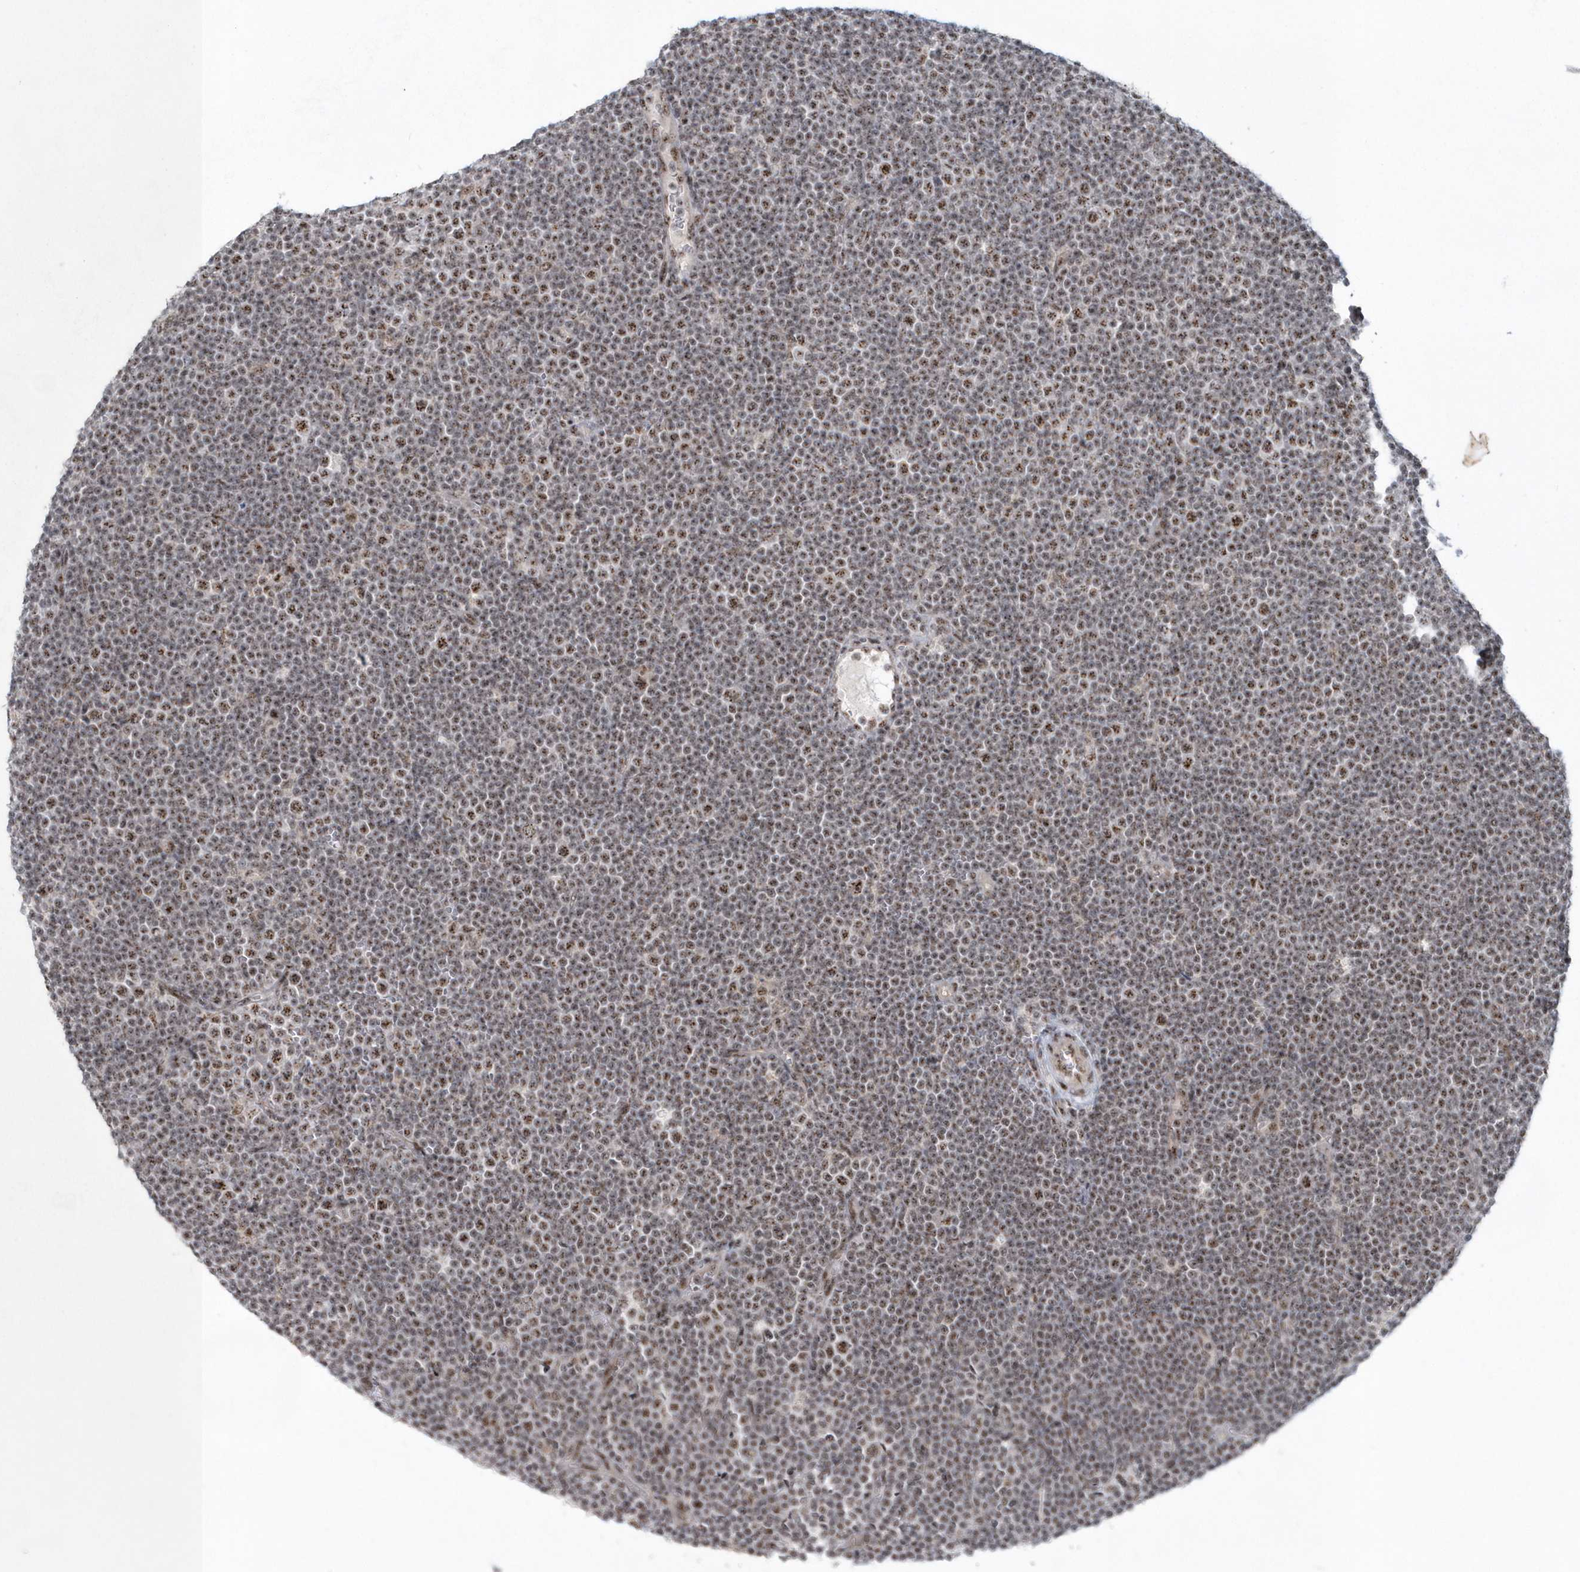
{"staining": {"intensity": "moderate", "quantity": "25%-75%", "location": "nuclear"}, "tissue": "lymphoma", "cell_type": "Tumor cells", "image_type": "cancer", "snomed": [{"axis": "morphology", "description": "Malignant lymphoma, non-Hodgkin's type, Low grade"}, {"axis": "topography", "description": "Lymph node"}], "caption": "Lymphoma tissue reveals moderate nuclear positivity in about 25%-75% of tumor cells", "gene": "KDM6B", "patient": {"sex": "female", "age": 67}}